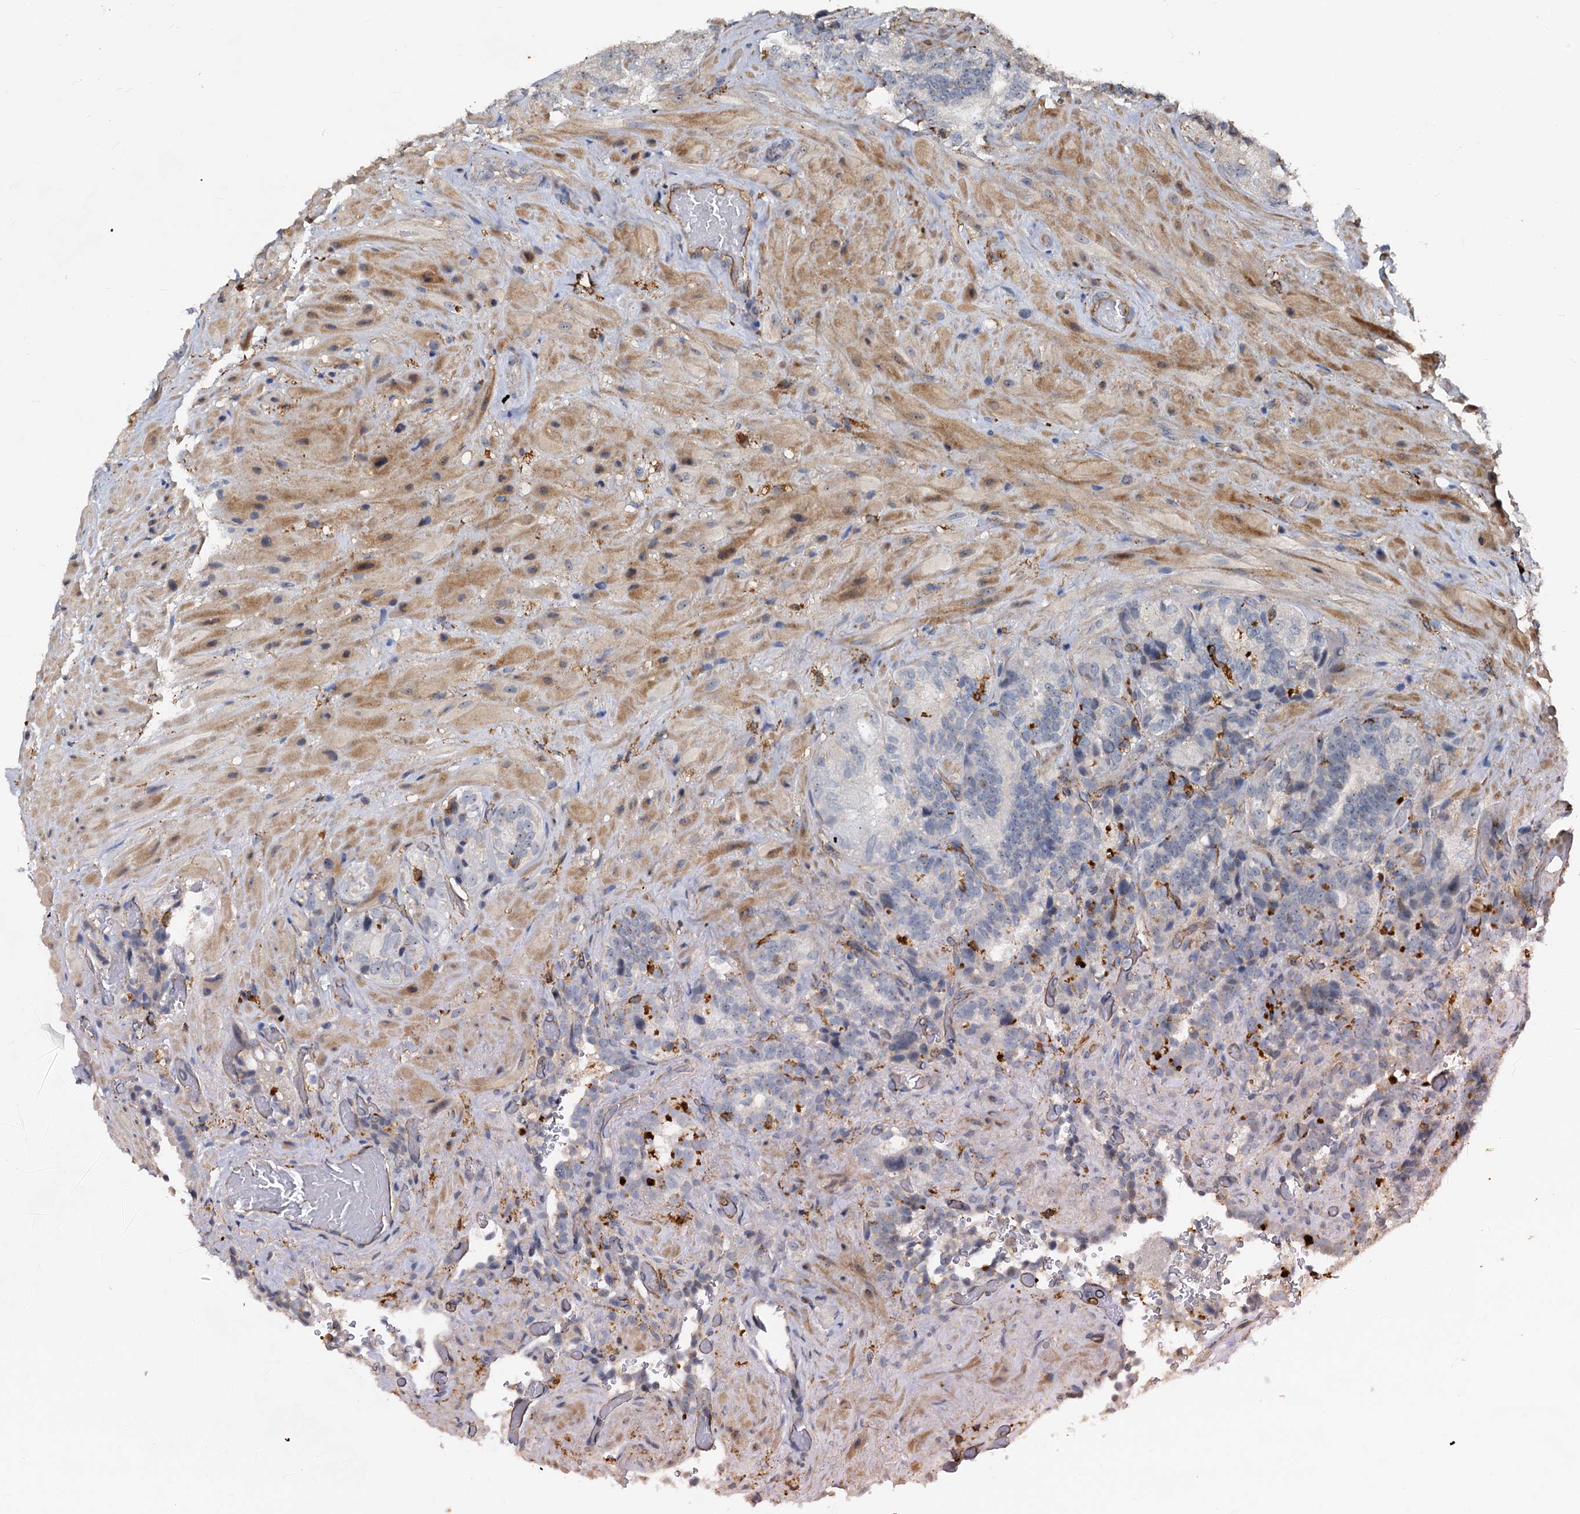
{"staining": {"intensity": "negative", "quantity": "none", "location": "none"}, "tissue": "seminal vesicle", "cell_type": "Glandular cells", "image_type": "normal", "snomed": [{"axis": "morphology", "description": "Normal tissue, NOS"}, {"axis": "topography", "description": "Prostate and seminal vesicle, NOS"}, {"axis": "topography", "description": "Prostate"}, {"axis": "topography", "description": "Seminal veicle"}], "caption": "High power microscopy histopathology image of an immunohistochemistry (IHC) histopathology image of unremarkable seminal vesicle, revealing no significant positivity in glandular cells. (Brightfield microscopy of DAB immunohistochemistry at high magnification).", "gene": "PLEKHO2", "patient": {"sex": "male", "age": 67}}